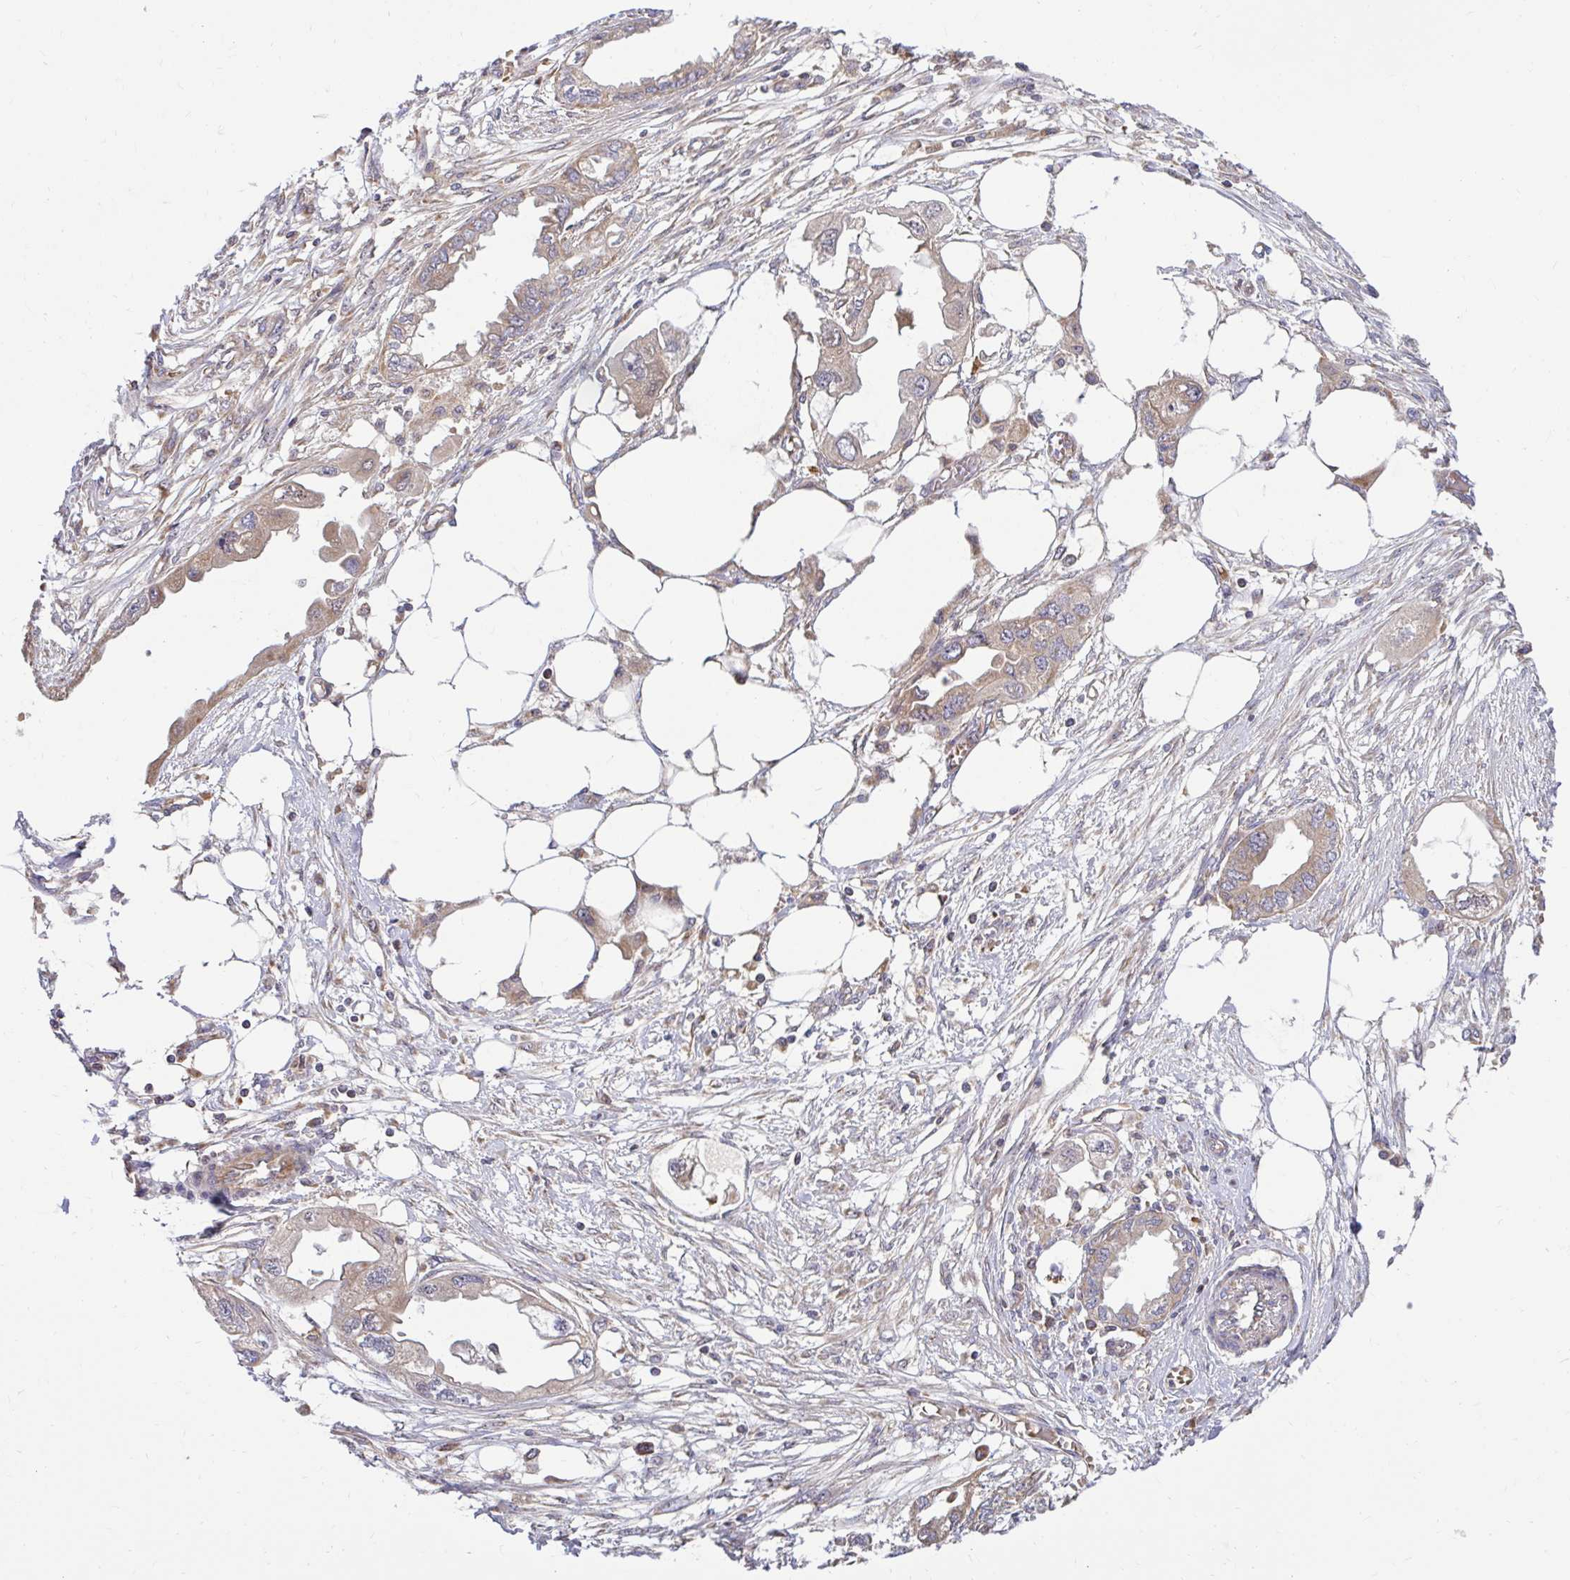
{"staining": {"intensity": "moderate", "quantity": ">75%", "location": "cytoplasmic/membranous"}, "tissue": "endometrial cancer", "cell_type": "Tumor cells", "image_type": "cancer", "snomed": [{"axis": "morphology", "description": "Adenocarcinoma, NOS"}, {"axis": "morphology", "description": "Adenocarcinoma, metastatic, NOS"}, {"axis": "topography", "description": "Adipose tissue"}, {"axis": "topography", "description": "Endometrium"}], "caption": "An image of endometrial cancer stained for a protein demonstrates moderate cytoplasmic/membranous brown staining in tumor cells. (Stains: DAB (3,3'-diaminobenzidine) in brown, nuclei in blue, Microscopy: brightfield microscopy at high magnification).", "gene": "VTI1B", "patient": {"sex": "female", "age": 67}}